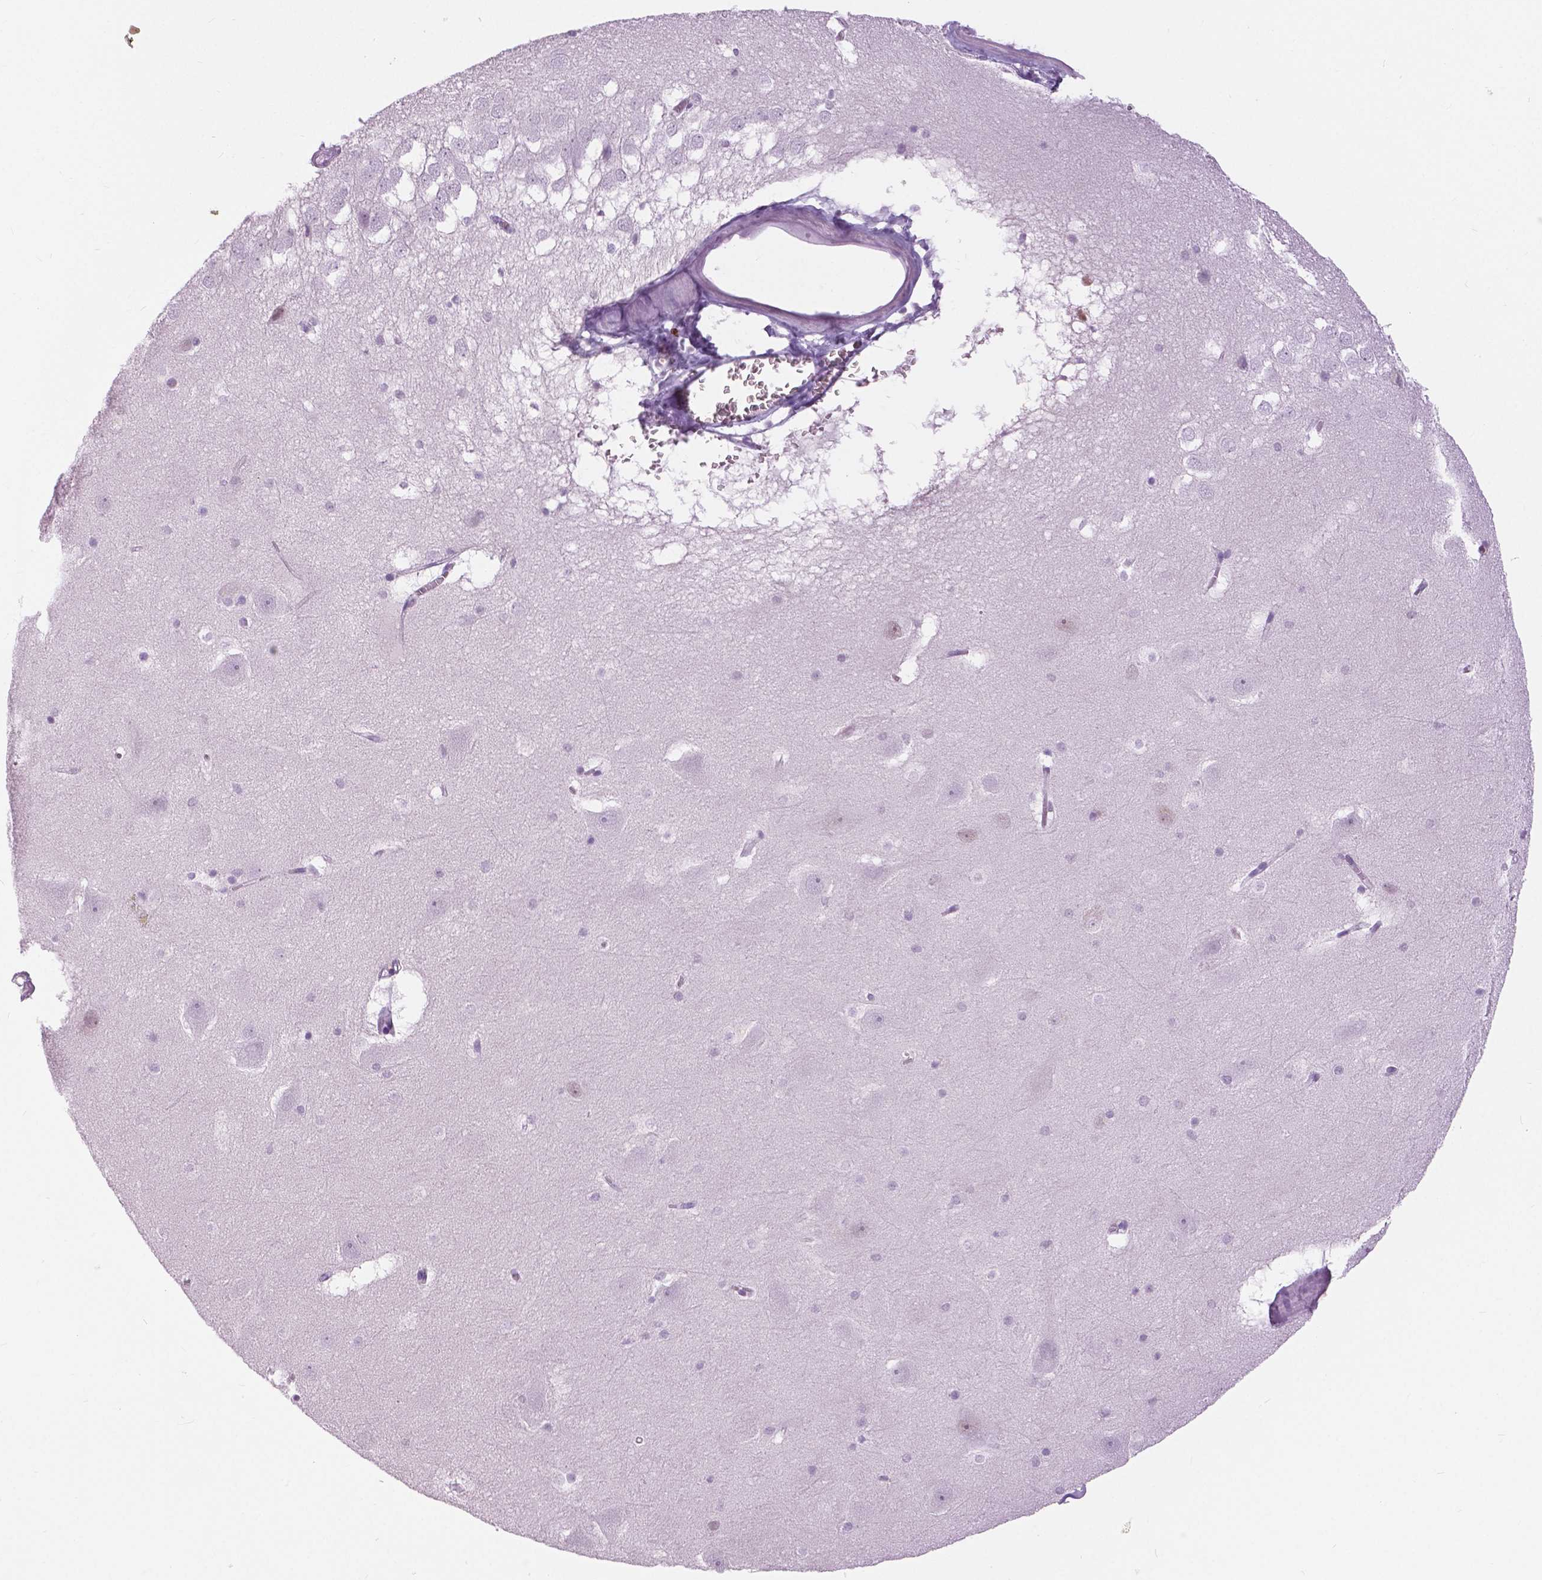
{"staining": {"intensity": "negative", "quantity": "none", "location": "none"}, "tissue": "hippocampus", "cell_type": "Glial cells", "image_type": "normal", "snomed": [{"axis": "morphology", "description": "Normal tissue, NOS"}, {"axis": "topography", "description": "Hippocampus"}], "caption": "Immunohistochemical staining of benign hippocampus displays no significant positivity in glial cells. Brightfield microscopy of IHC stained with DAB (3,3'-diaminobenzidine) (brown) and hematoxylin (blue), captured at high magnification.", "gene": "MYOM1", "patient": {"sex": "male", "age": 45}}